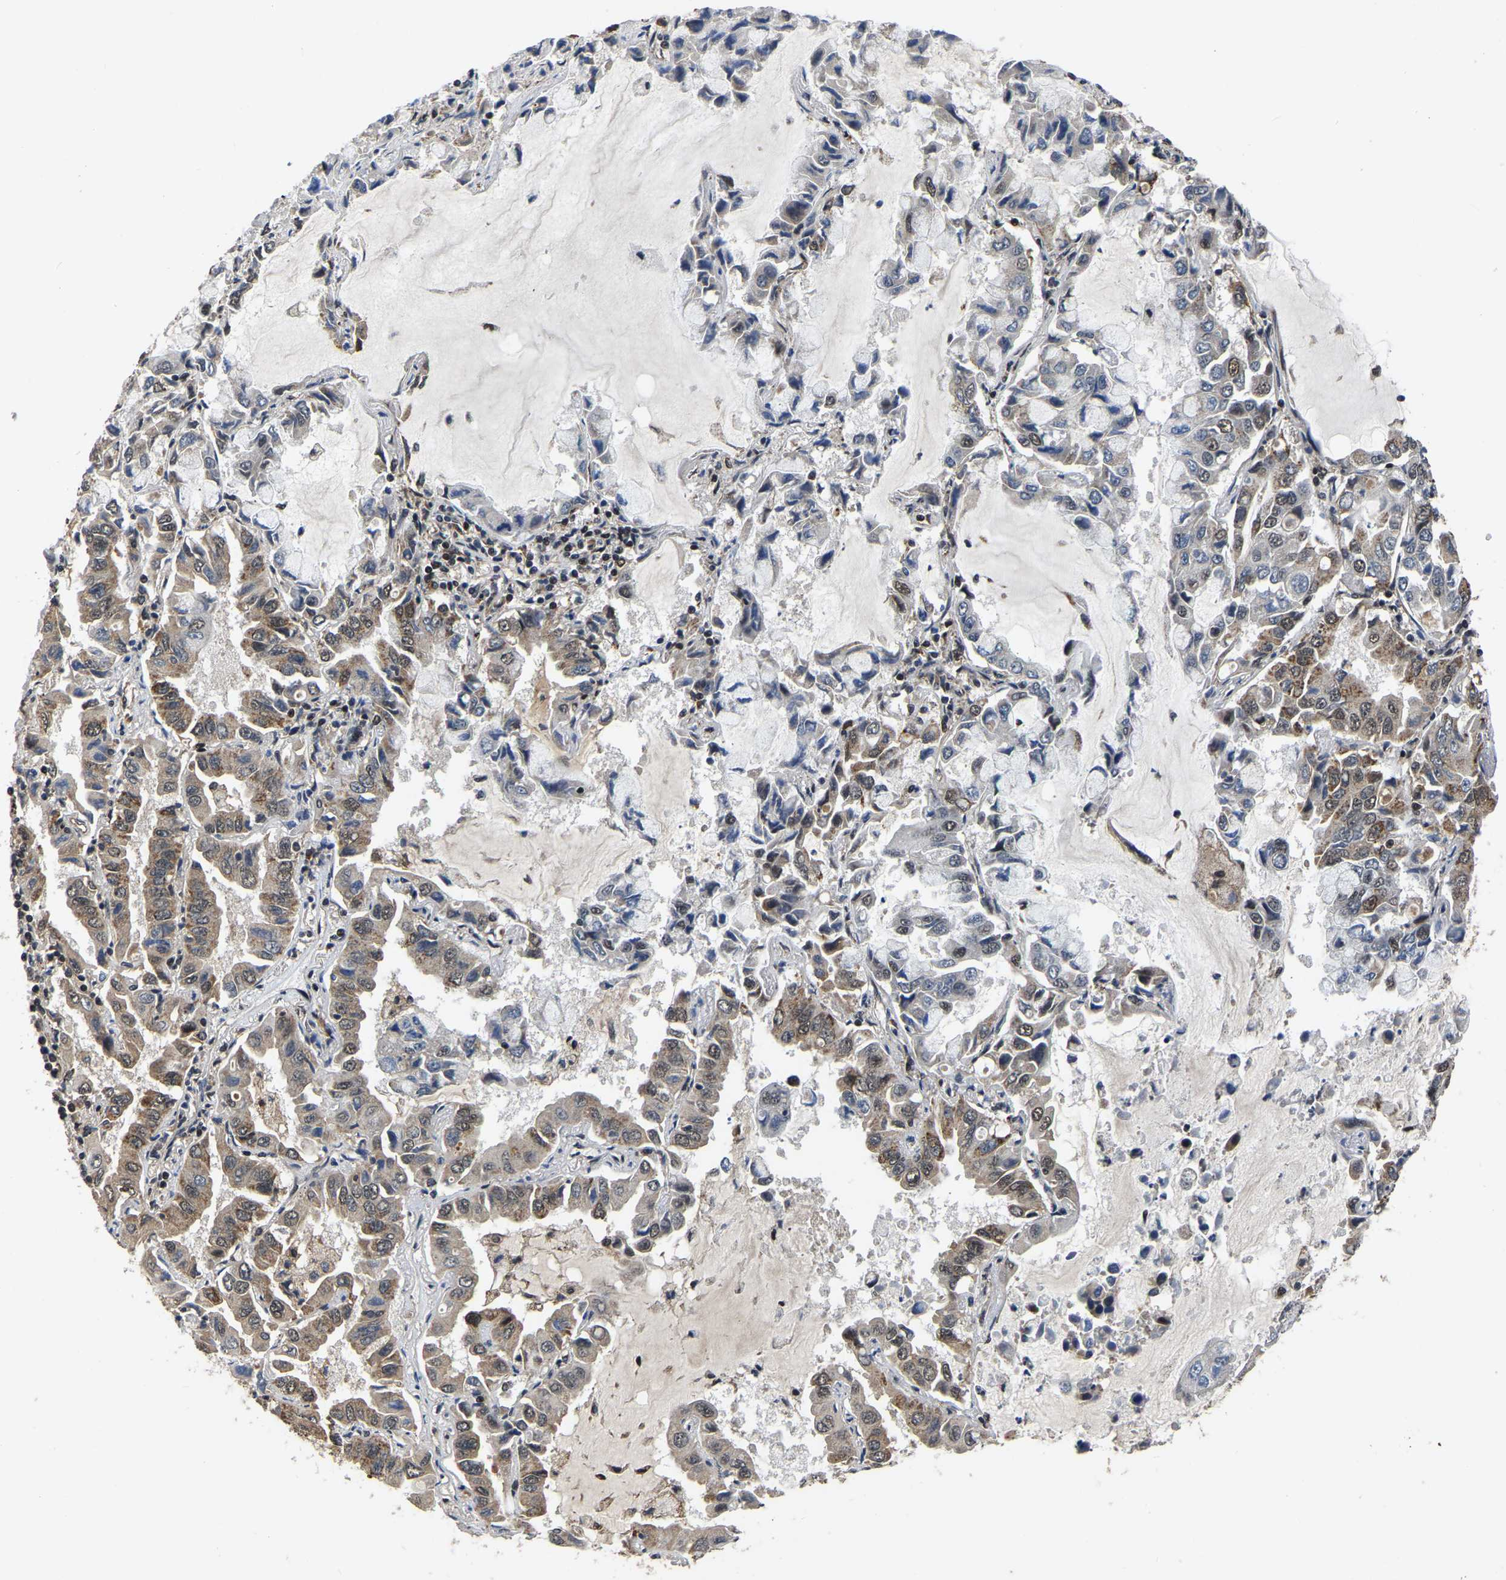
{"staining": {"intensity": "moderate", "quantity": "25%-75%", "location": "nuclear"}, "tissue": "lung cancer", "cell_type": "Tumor cells", "image_type": "cancer", "snomed": [{"axis": "morphology", "description": "Adenocarcinoma, NOS"}, {"axis": "topography", "description": "Lung"}], "caption": "Immunohistochemical staining of adenocarcinoma (lung) exhibits moderate nuclear protein expression in about 25%-75% of tumor cells. (DAB (3,3'-diaminobenzidine) IHC with brightfield microscopy, high magnification).", "gene": "CIAO1", "patient": {"sex": "male", "age": 64}}